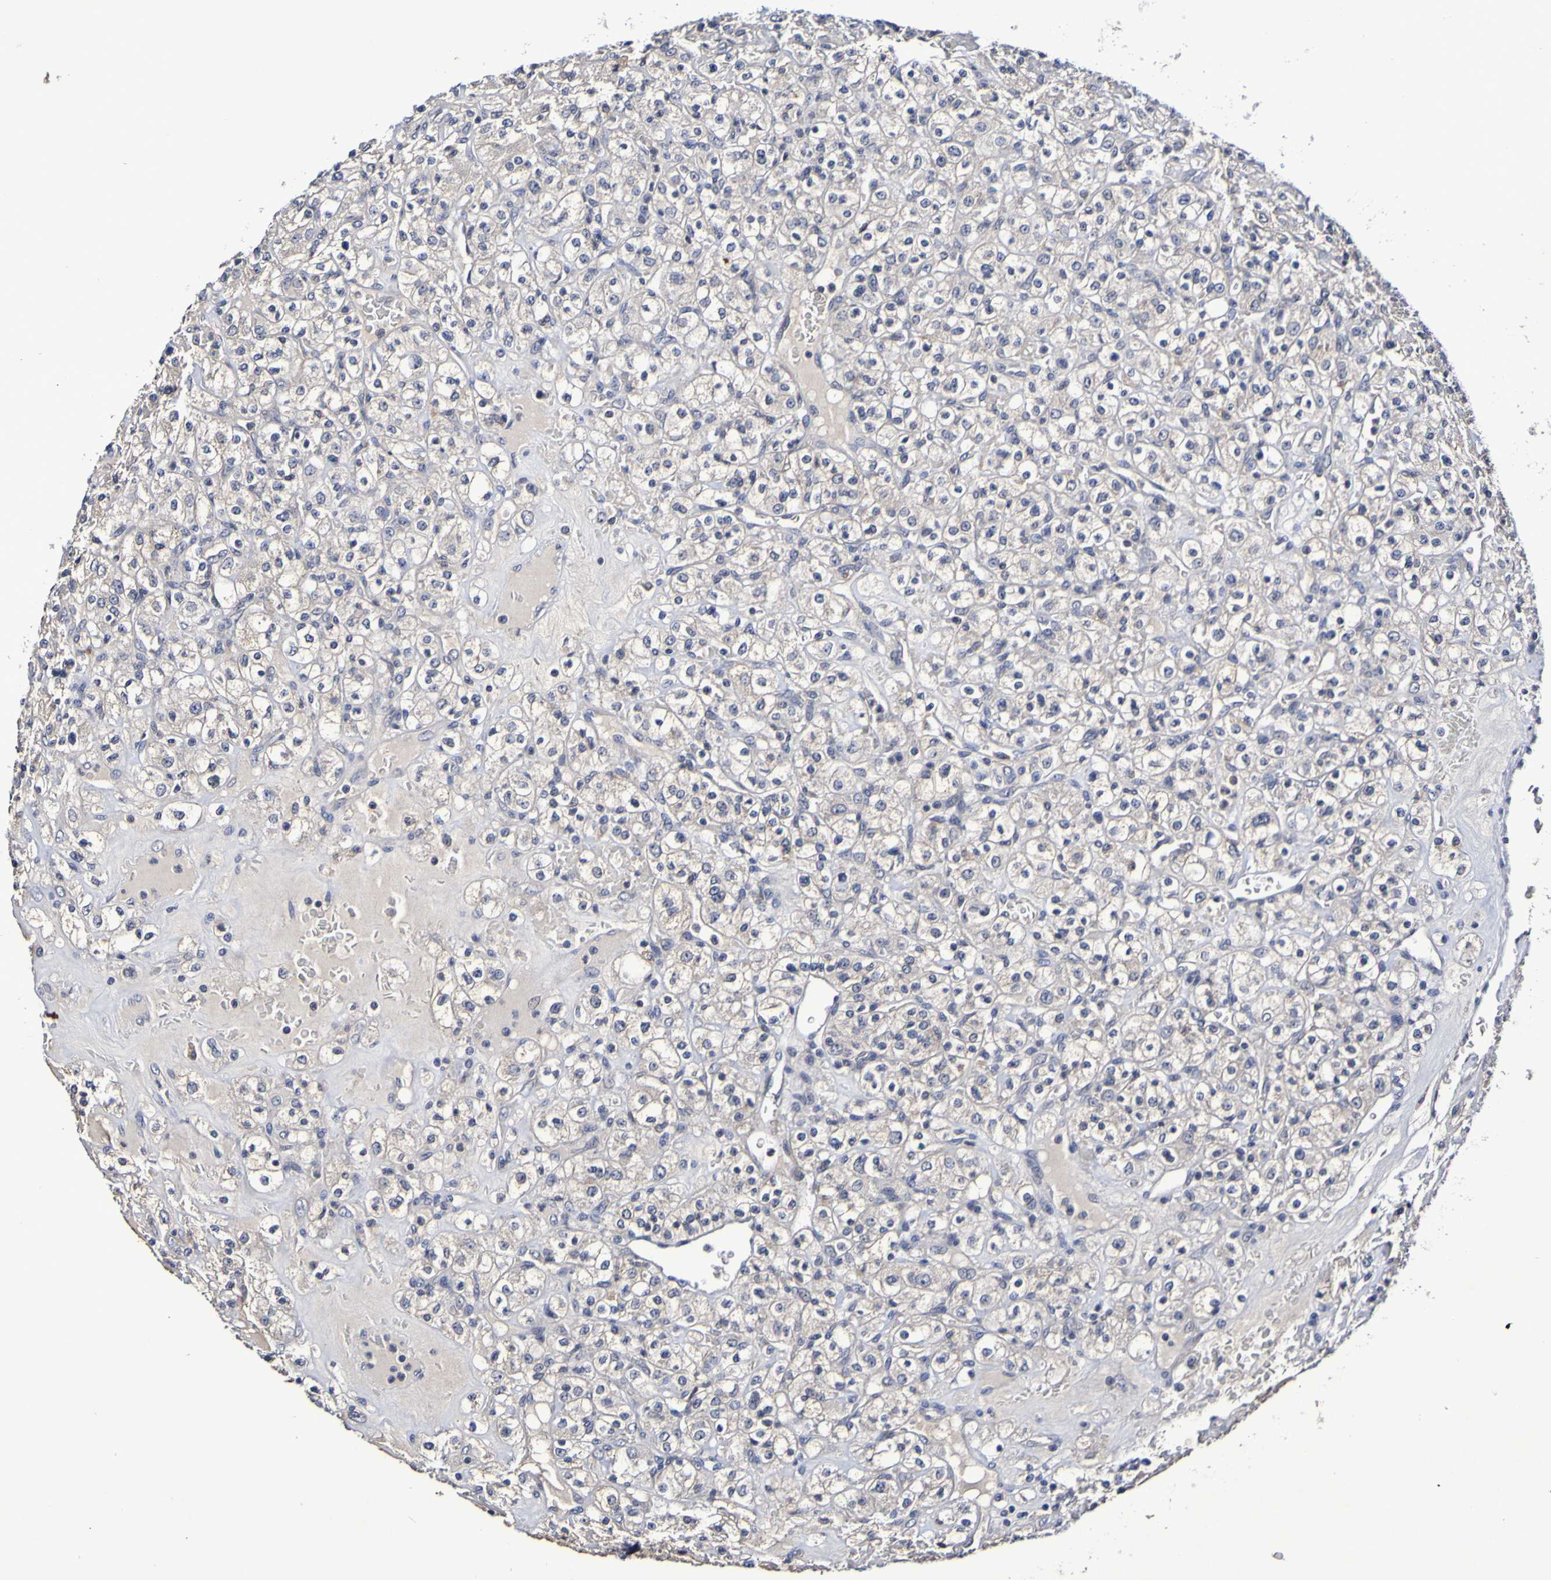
{"staining": {"intensity": "negative", "quantity": "none", "location": "none"}, "tissue": "renal cancer", "cell_type": "Tumor cells", "image_type": "cancer", "snomed": [{"axis": "morphology", "description": "Normal tissue, NOS"}, {"axis": "morphology", "description": "Adenocarcinoma, NOS"}, {"axis": "topography", "description": "Kidney"}], "caption": "The photomicrograph displays no significant positivity in tumor cells of renal cancer (adenocarcinoma). (DAB IHC, high magnification).", "gene": "PTP4A2", "patient": {"sex": "female", "age": 72}}